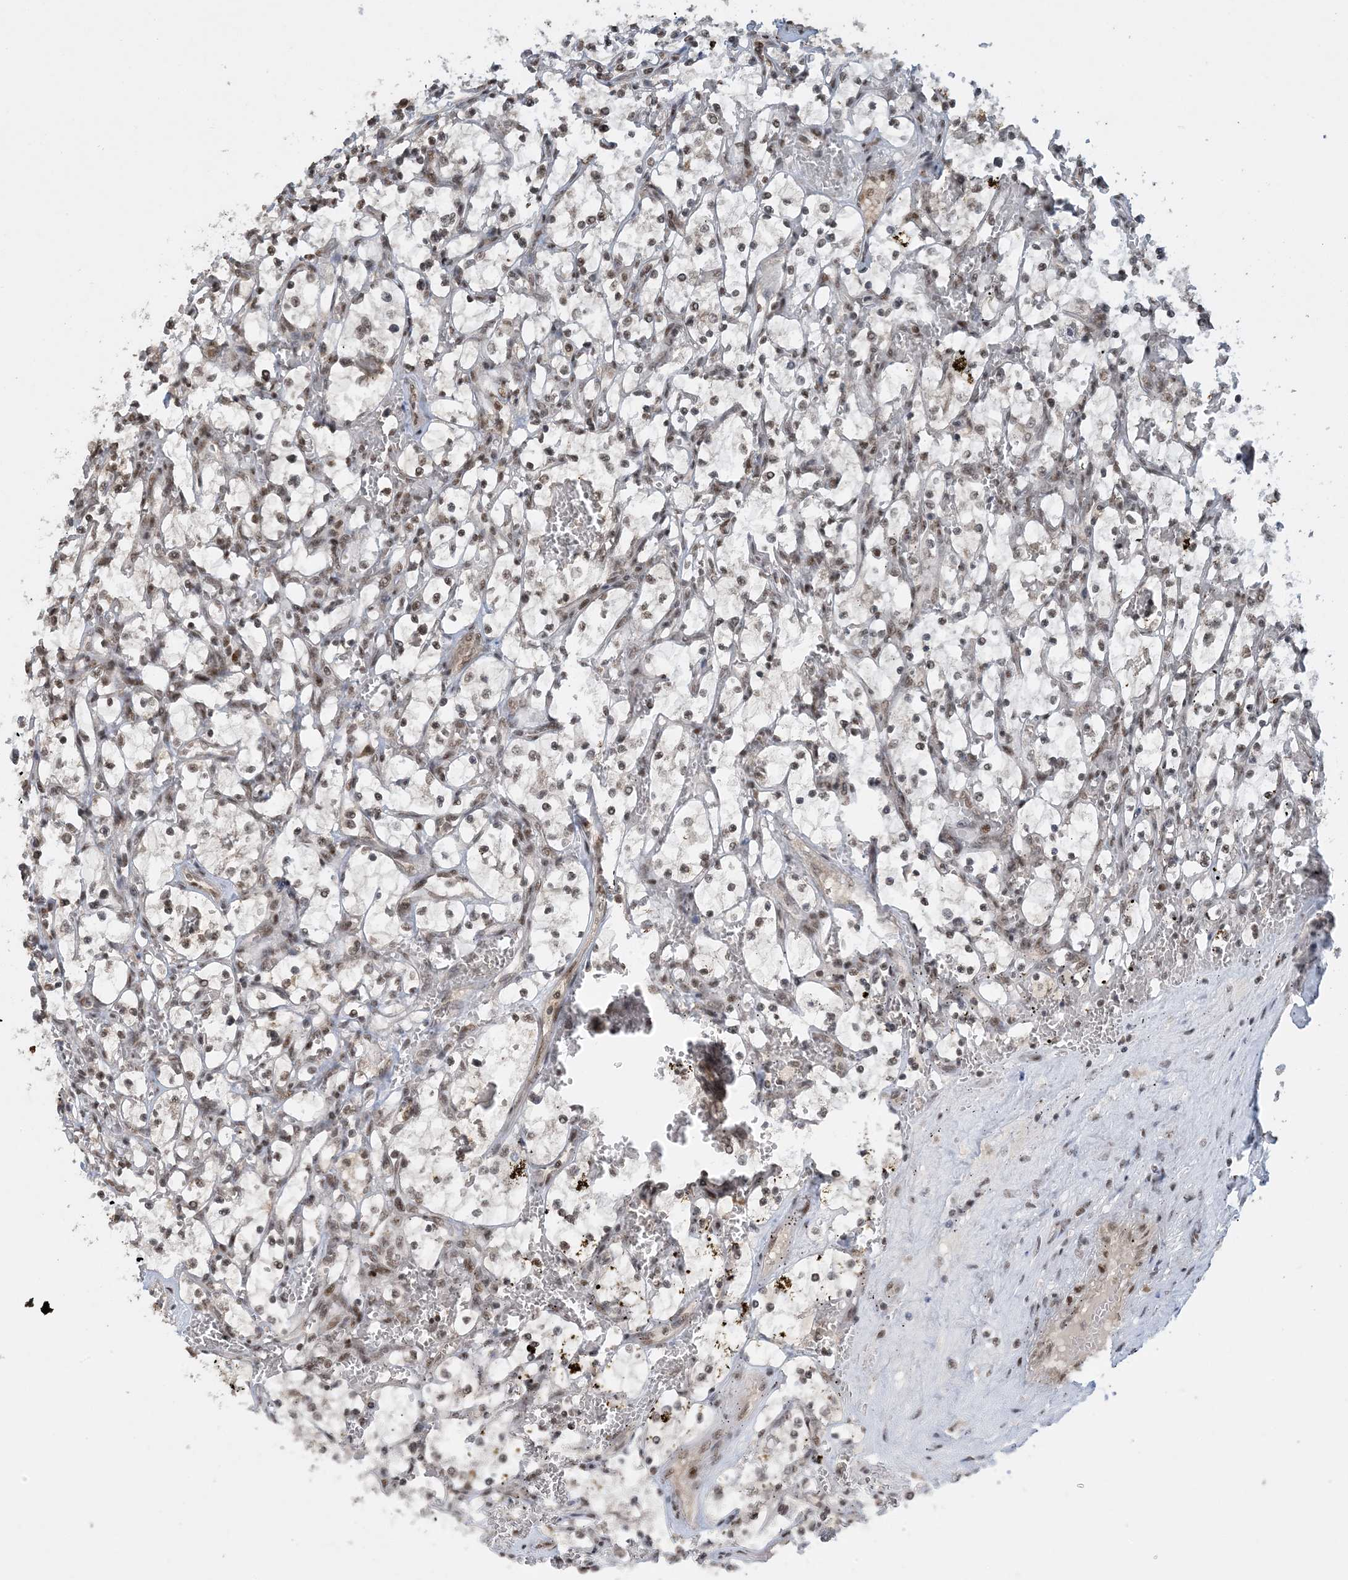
{"staining": {"intensity": "weak", "quantity": "25%-75%", "location": "nuclear"}, "tissue": "renal cancer", "cell_type": "Tumor cells", "image_type": "cancer", "snomed": [{"axis": "morphology", "description": "Adenocarcinoma, NOS"}, {"axis": "topography", "description": "Kidney"}], "caption": "Immunohistochemical staining of human adenocarcinoma (renal) displays low levels of weak nuclear staining in approximately 25%-75% of tumor cells. (brown staining indicates protein expression, while blue staining denotes nuclei).", "gene": "ACYP2", "patient": {"sex": "female", "age": 69}}